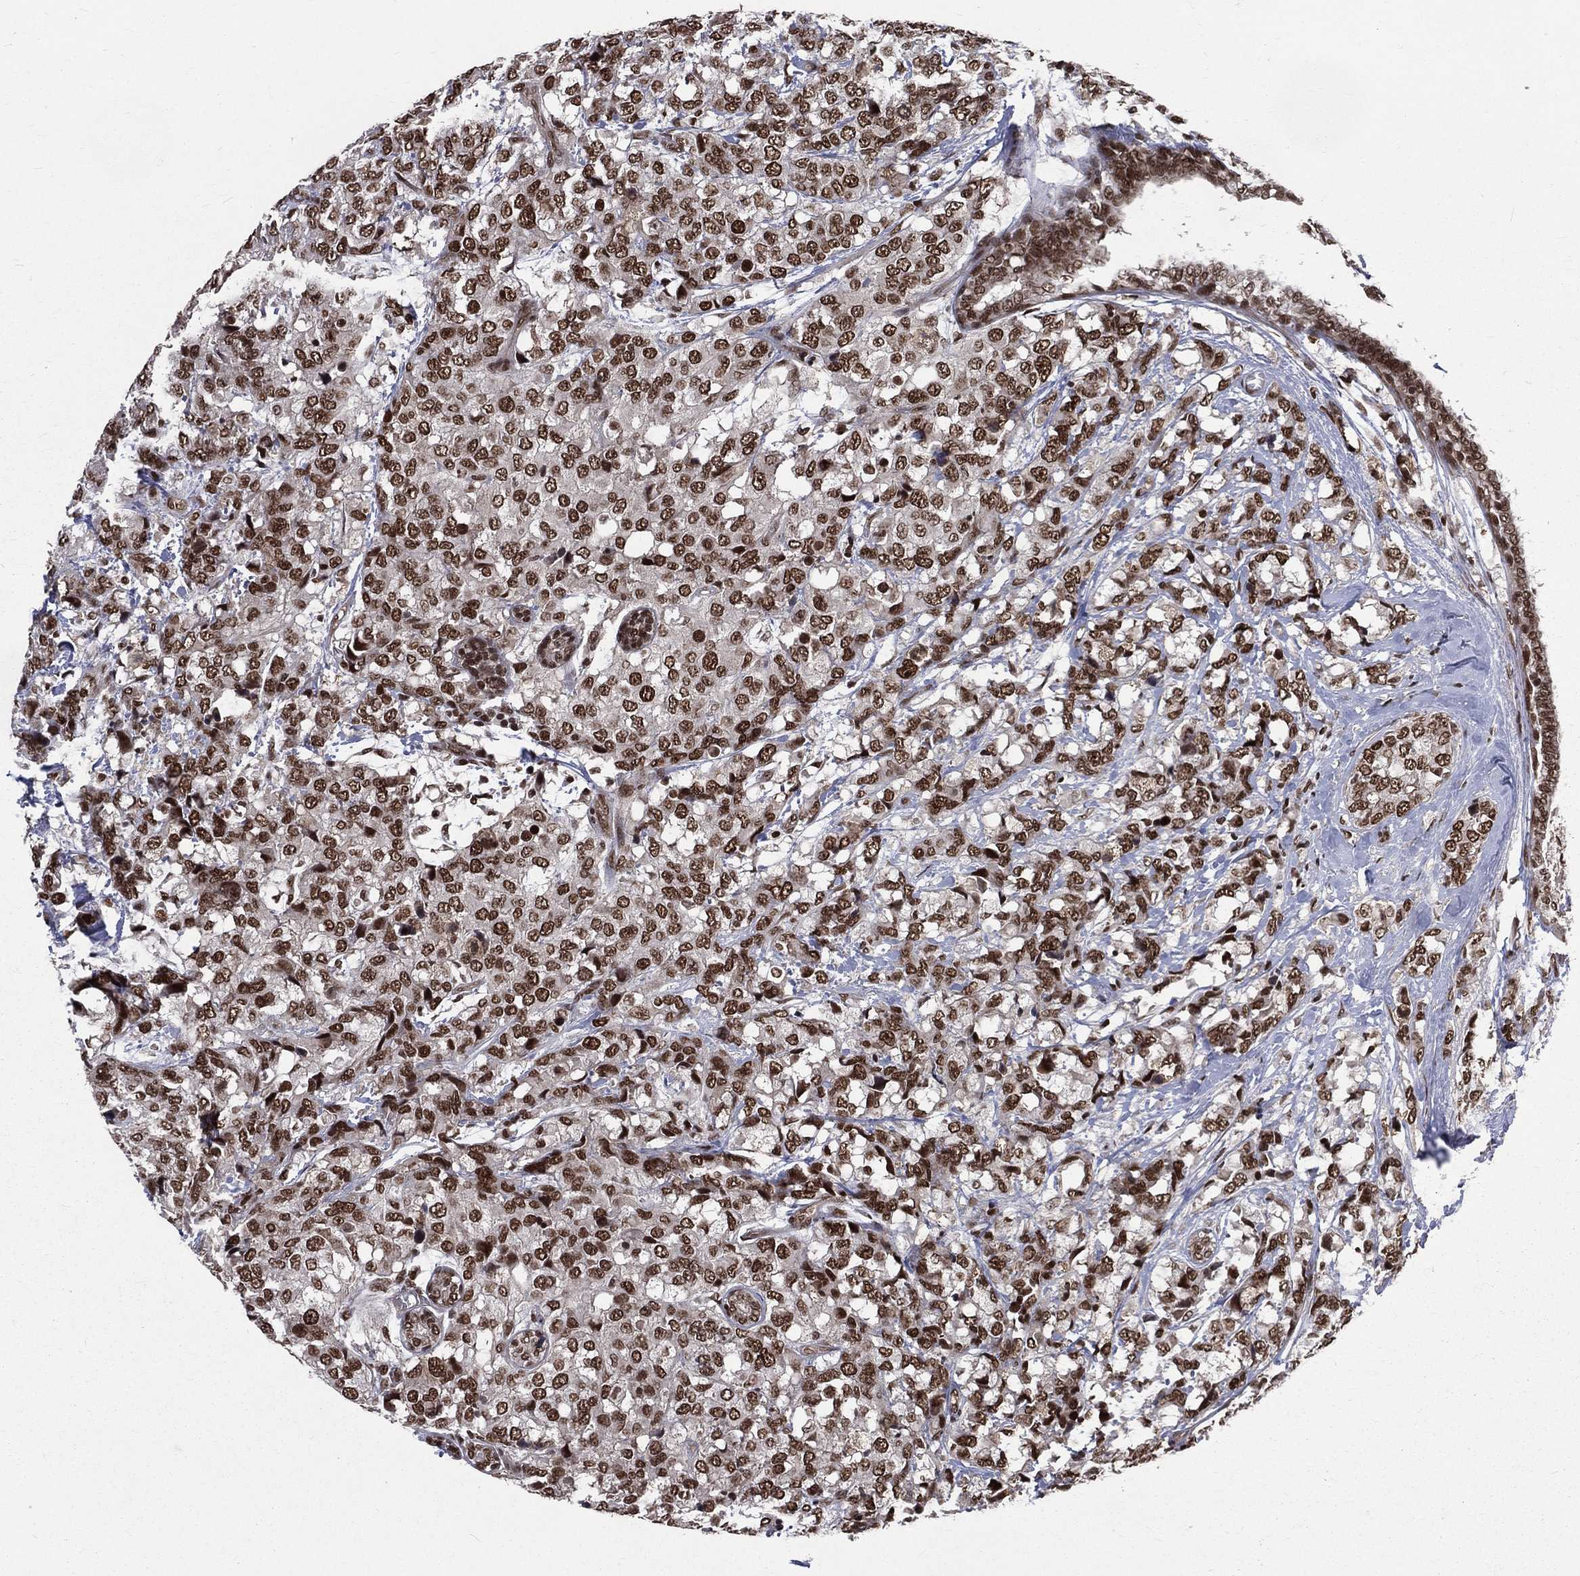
{"staining": {"intensity": "strong", "quantity": ">75%", "location": "nuclear"}, "tissue": "breast cancer", "cell_type": "Tumor cells", "image_type": "cancer", "snomed": [{"axis": "morphology", "description": "Lobular carcinoma"}, {"axis": "topography", "description": "Breast"}], "caption": "Immunohistochemistry photomicrograph of neoplastic tissue: breast cancer stained using immunohistochemistry (IHC) exhibits high levels of strong protein expression localized specifically in the nuclear of tumor cells, appearing as a nuclear brown color.", "gene": "SMC3", "patient": {"sex": "female", "age": 59}}